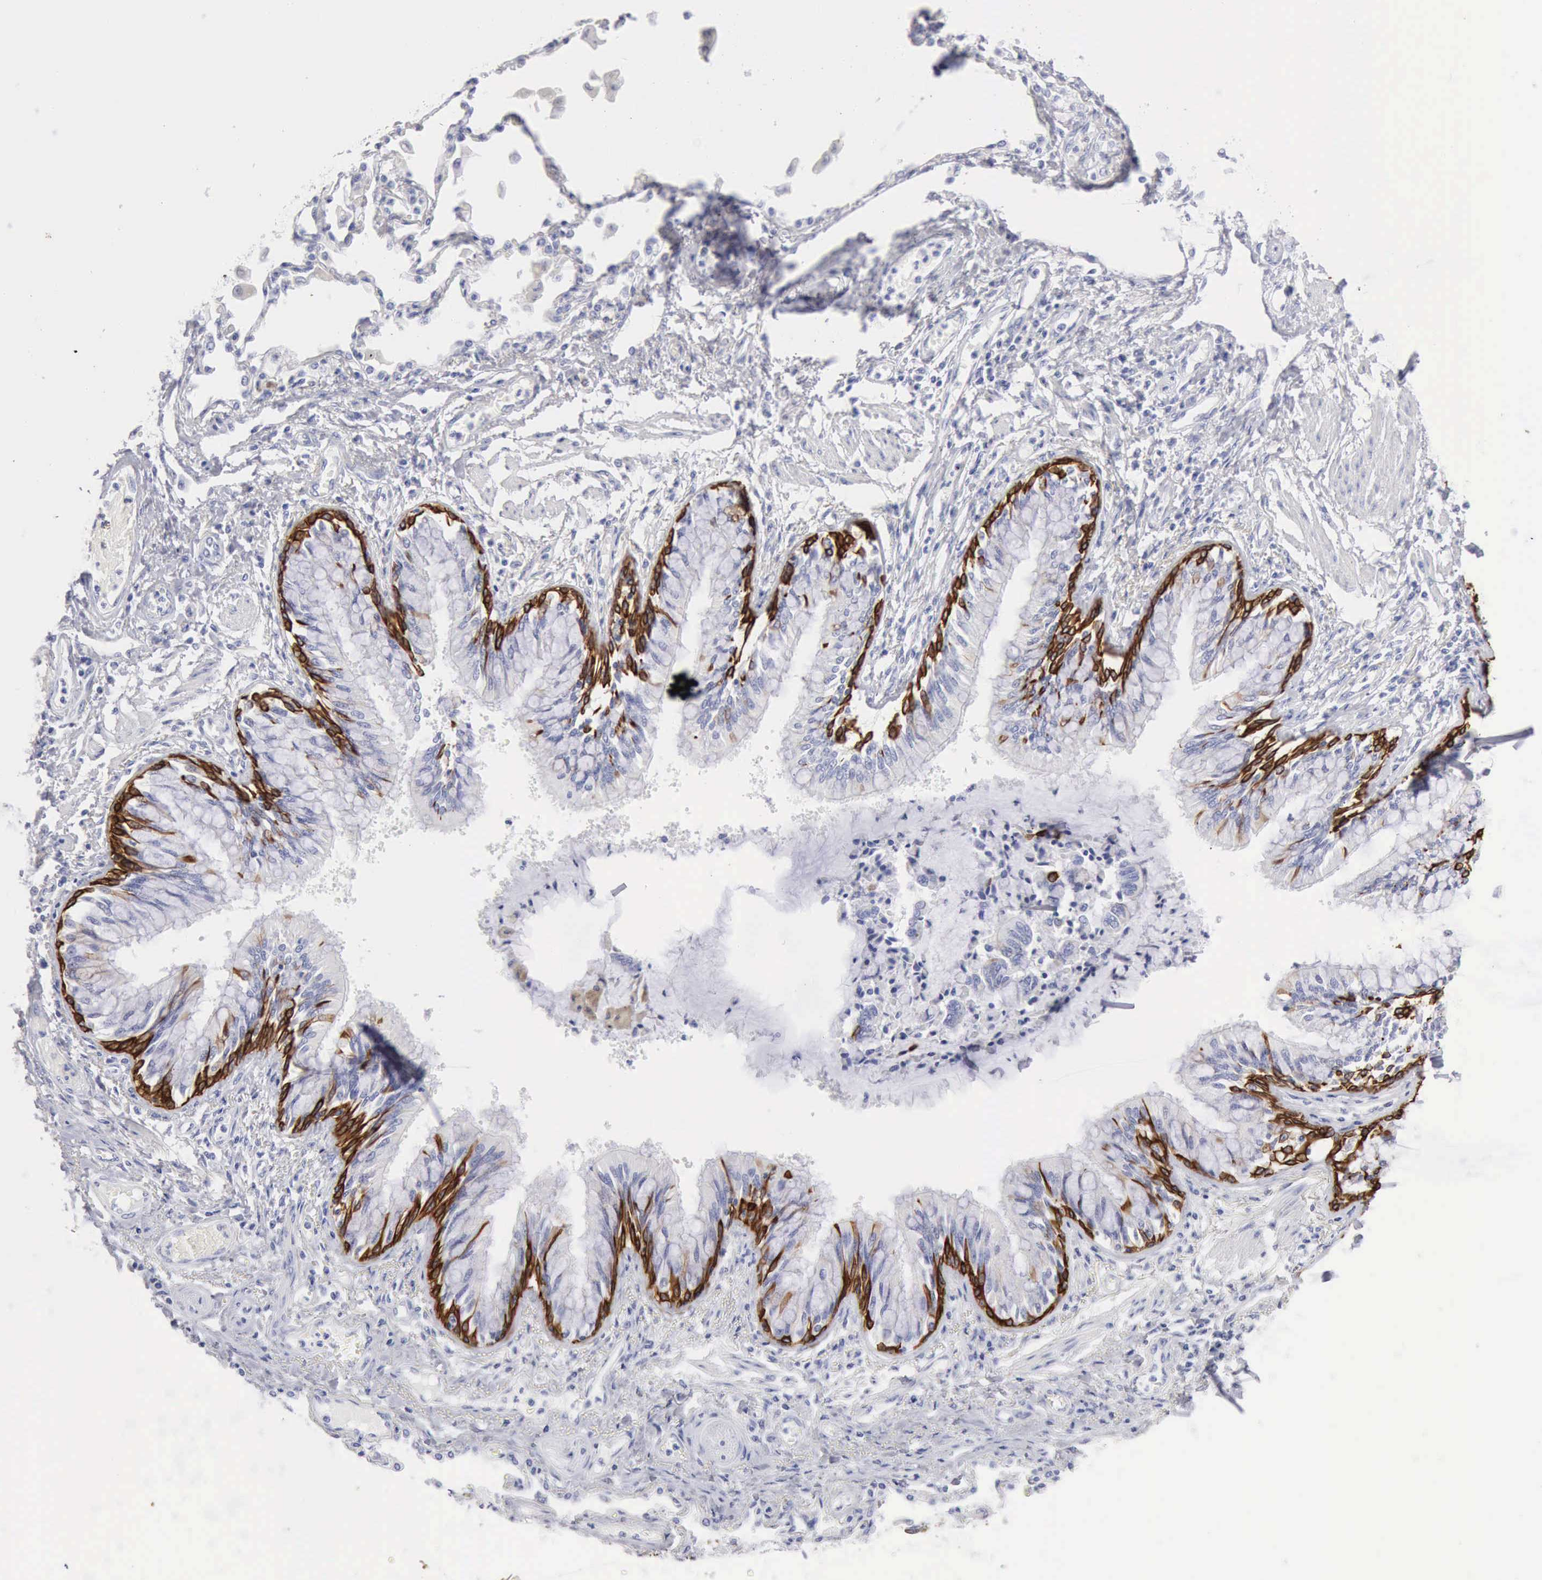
{"staining": {"intensity": "negative", "quantity": "none", "location": "none"}, "tissue": "adipose tissue", "cell_type": "Adipocytes", "image_type": "normal", "snomed": [{"axis": "morphology", "description": "Normal tissue, NOS"}, {"axis": "morphology", "description": "Adenocarcinoma, NOS"}, {"axis": "topography", "description": "Cartilage tissue"}, {"axis": "topography", "description": "Lung"}], "caption": "The immunohistochemistry micrograph has no significant positivity in adipocytes of adipose tissue. Brightfield microscopy of immunohistochemistry (IHC) stained with DAB (3,3'-diaminobenzidine) (brown) and hematoxylin (blue), captured at high magnification.", "gene": "KRT5", "patient": {"sex": "female", "age": 67}}